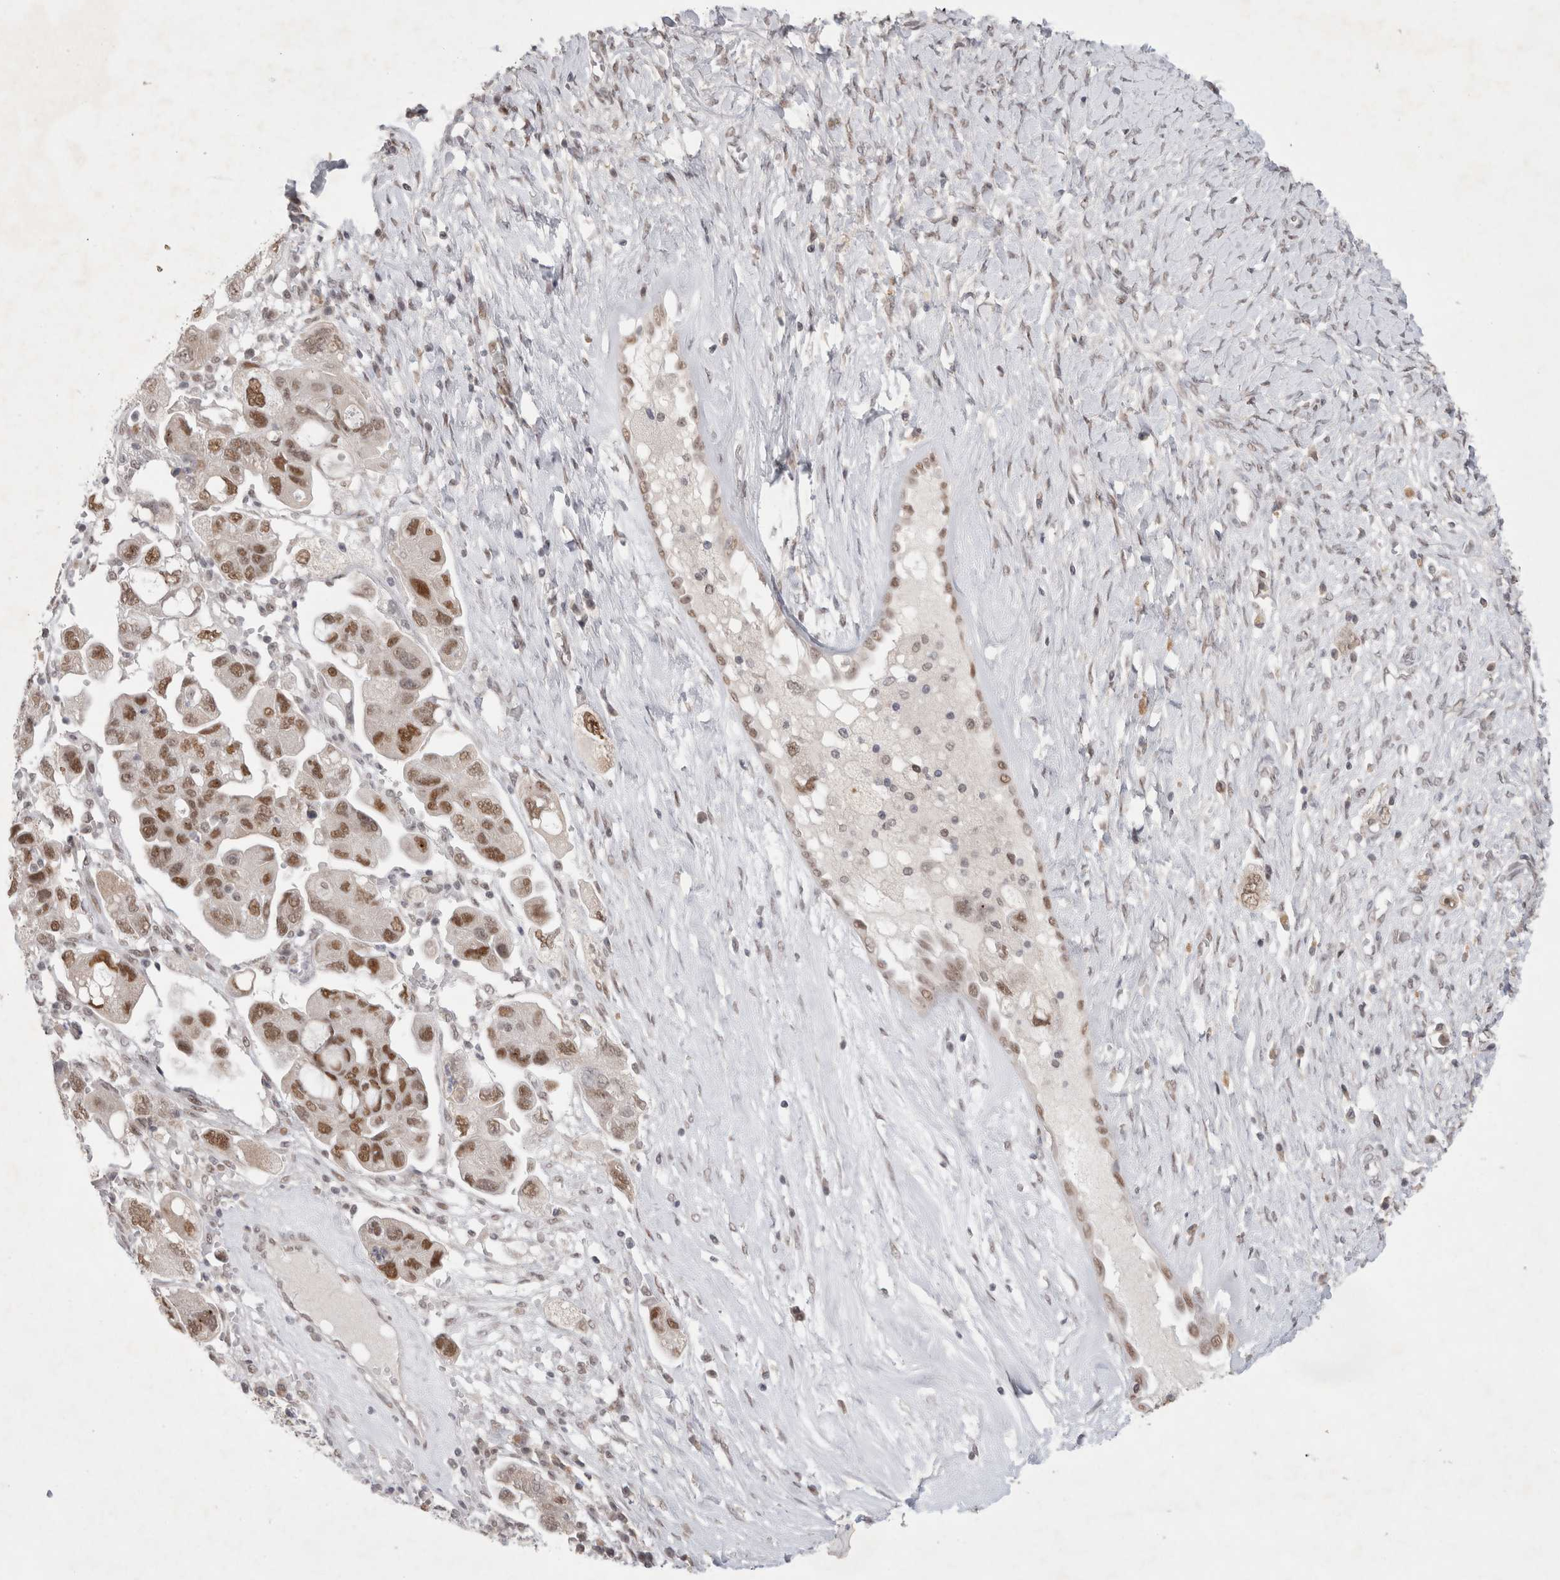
{"staining": {"intensity": "moderate", "quantity": ">75%", "location": "nuclear"}, "tissue": "ovarian cancer", "cell_type": "Tumor cells", "image_type": "cancer", "snomed": [{"axis": "morphology", "description": "Carcinoma, NOS"}, {"axis": "morphology", "description": "Cystadenocarcinoma, serous, NOS"}, {"axis": "topography", "description": "Ovary"}], "caption": "The immunohistochemical stain shows moderate nuclear staining in tumor cells of ovarian cancer (serous cystadenocarcinoma) tissue. The protein of interest is shown in brown color, while the nuclei are stained blue.", "gene": "RECQL4", "patient": {"sex": "female", "age": 69}}